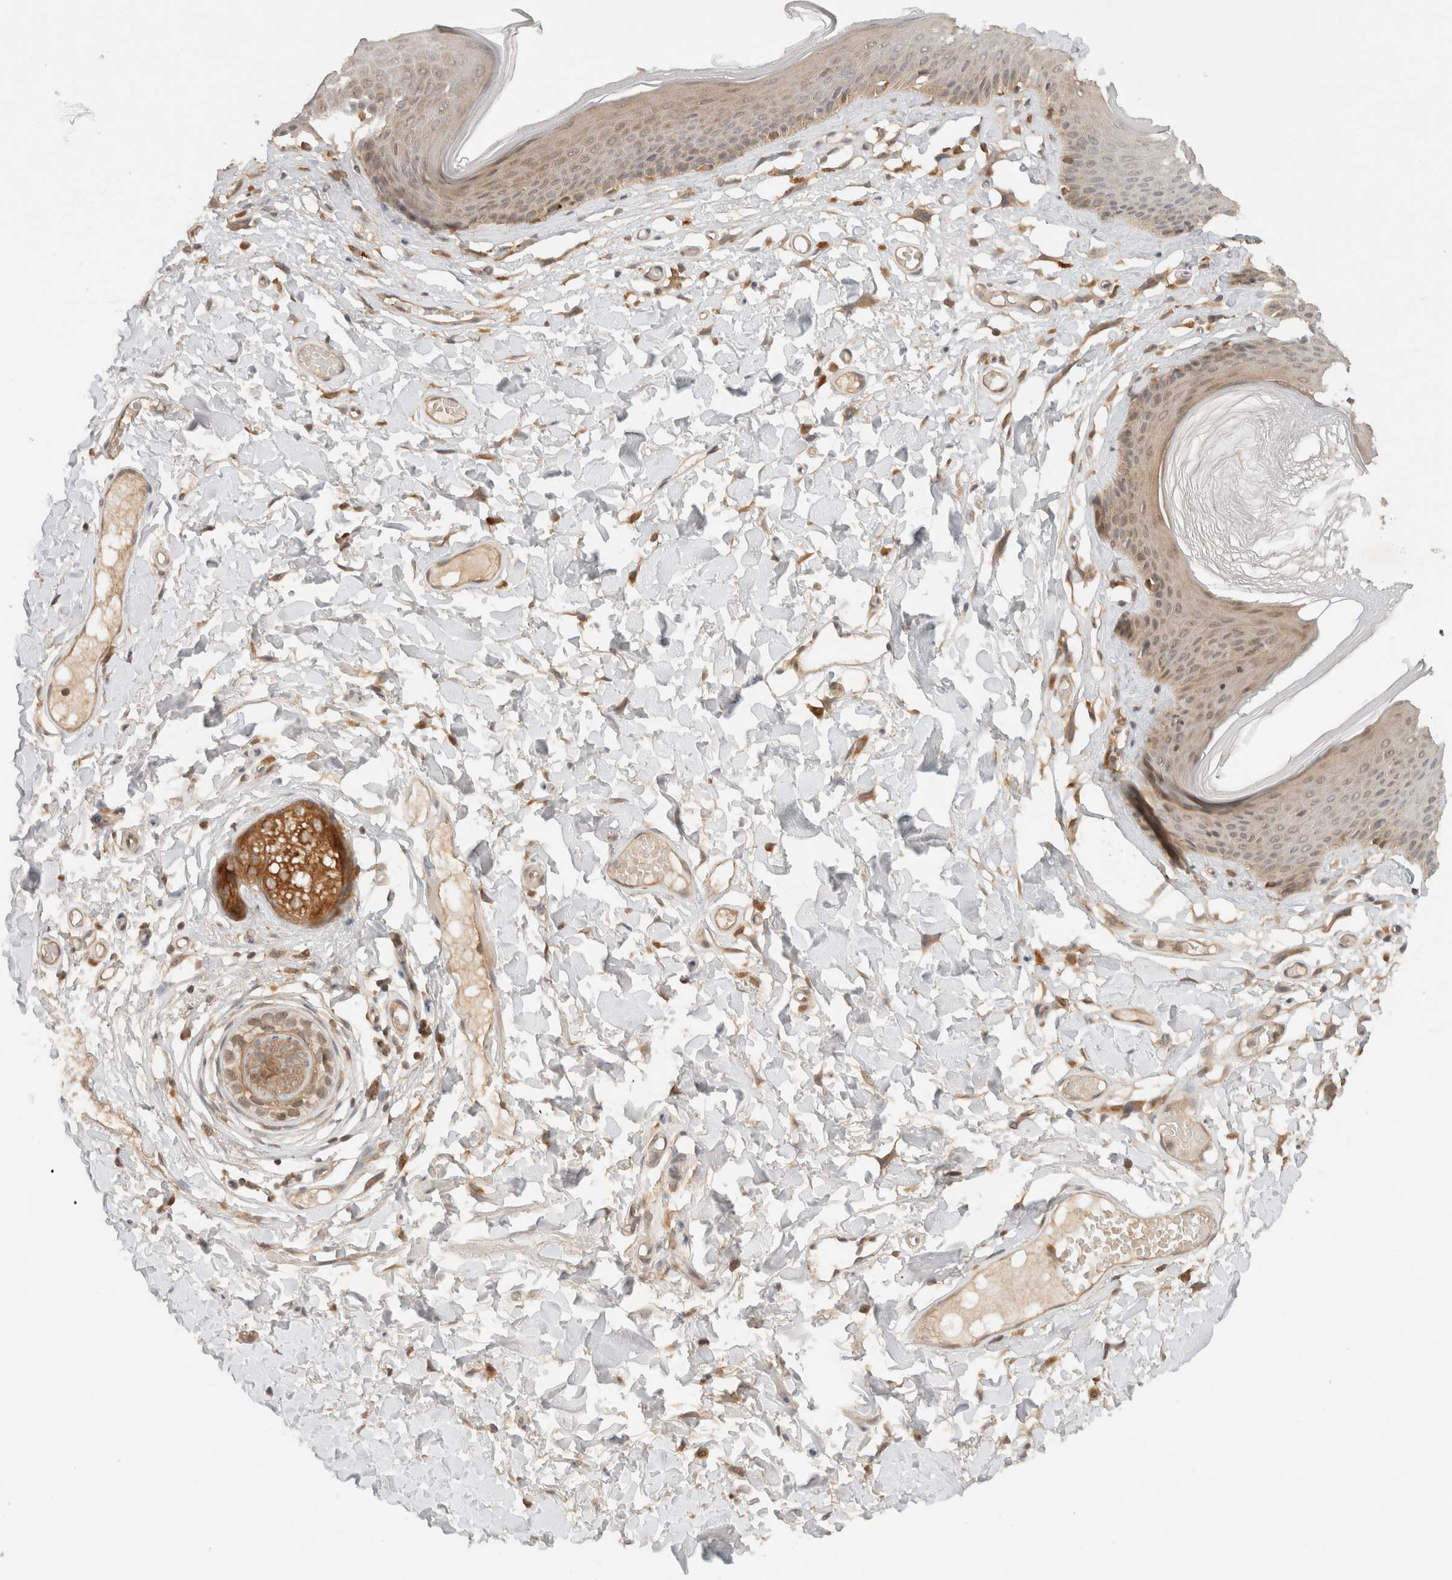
{"staining": {"intensity": "moderate", "quantity": ">75%", "location": "cytoplasmic/membranous,nuclear"}, "tissue": "skin", "cell_type": "Epidermal cells", "image_type": "normal", "snomed": [{"axis": "morphology", "description": "Normal tissue, NOS"}, {"axis": "topography", "description": "Vulva"}], "caption": "A brown stain highlights moderate cytoplasmic/membranous,nuclear positivity of a protein in epidermal cells of unremarkable skin. (IHC, brightfield microscopy, high magnification).", "gene": "ARFGEF2", "patient": {"sex": "female", "age": 73}}